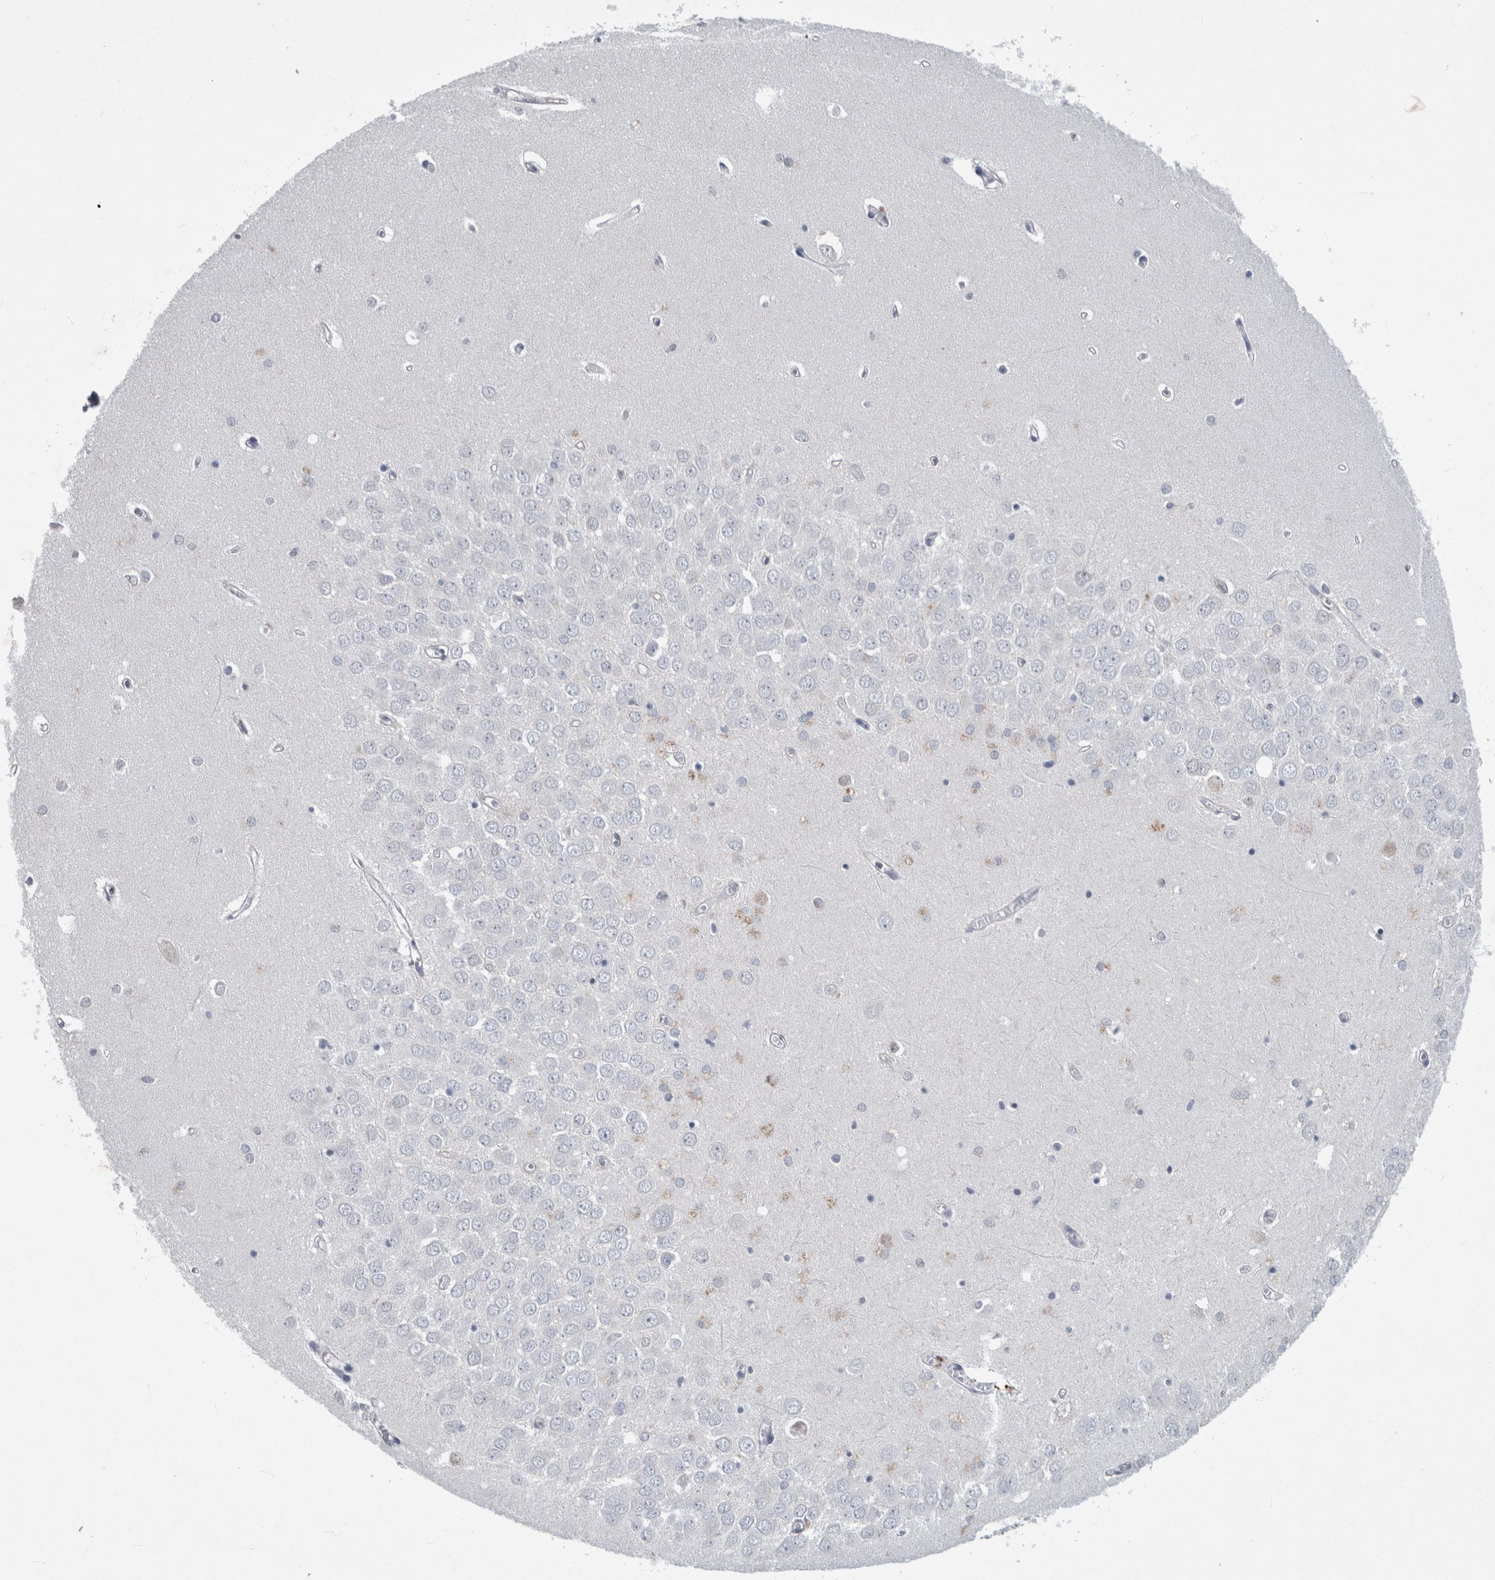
{"staining": {"intensity": "moderate", "quantity": "<25%", "location": "cytoplasmic/membranous"}, "tissue": "hippocampus", "cell_type": "Glial cells", "image_type": "normal", "snomed": [{"axis": "morphology", "description": "Normal tissue, NOS"}, {"axis": "topography", "description": "Hippocampus"}], "caption": "Immunohistochemistry image of normal hippocampus: human hippocampus stained using immunohistochemistry demonstrates low levels of moderate protein expression localized specifically in the cytoplasmic/membranous of glial cells, appearing as a cytoplasmic/membranous brown color.", "gene": "FAM83H", "patient": {"sex": "male", "age": 70}}